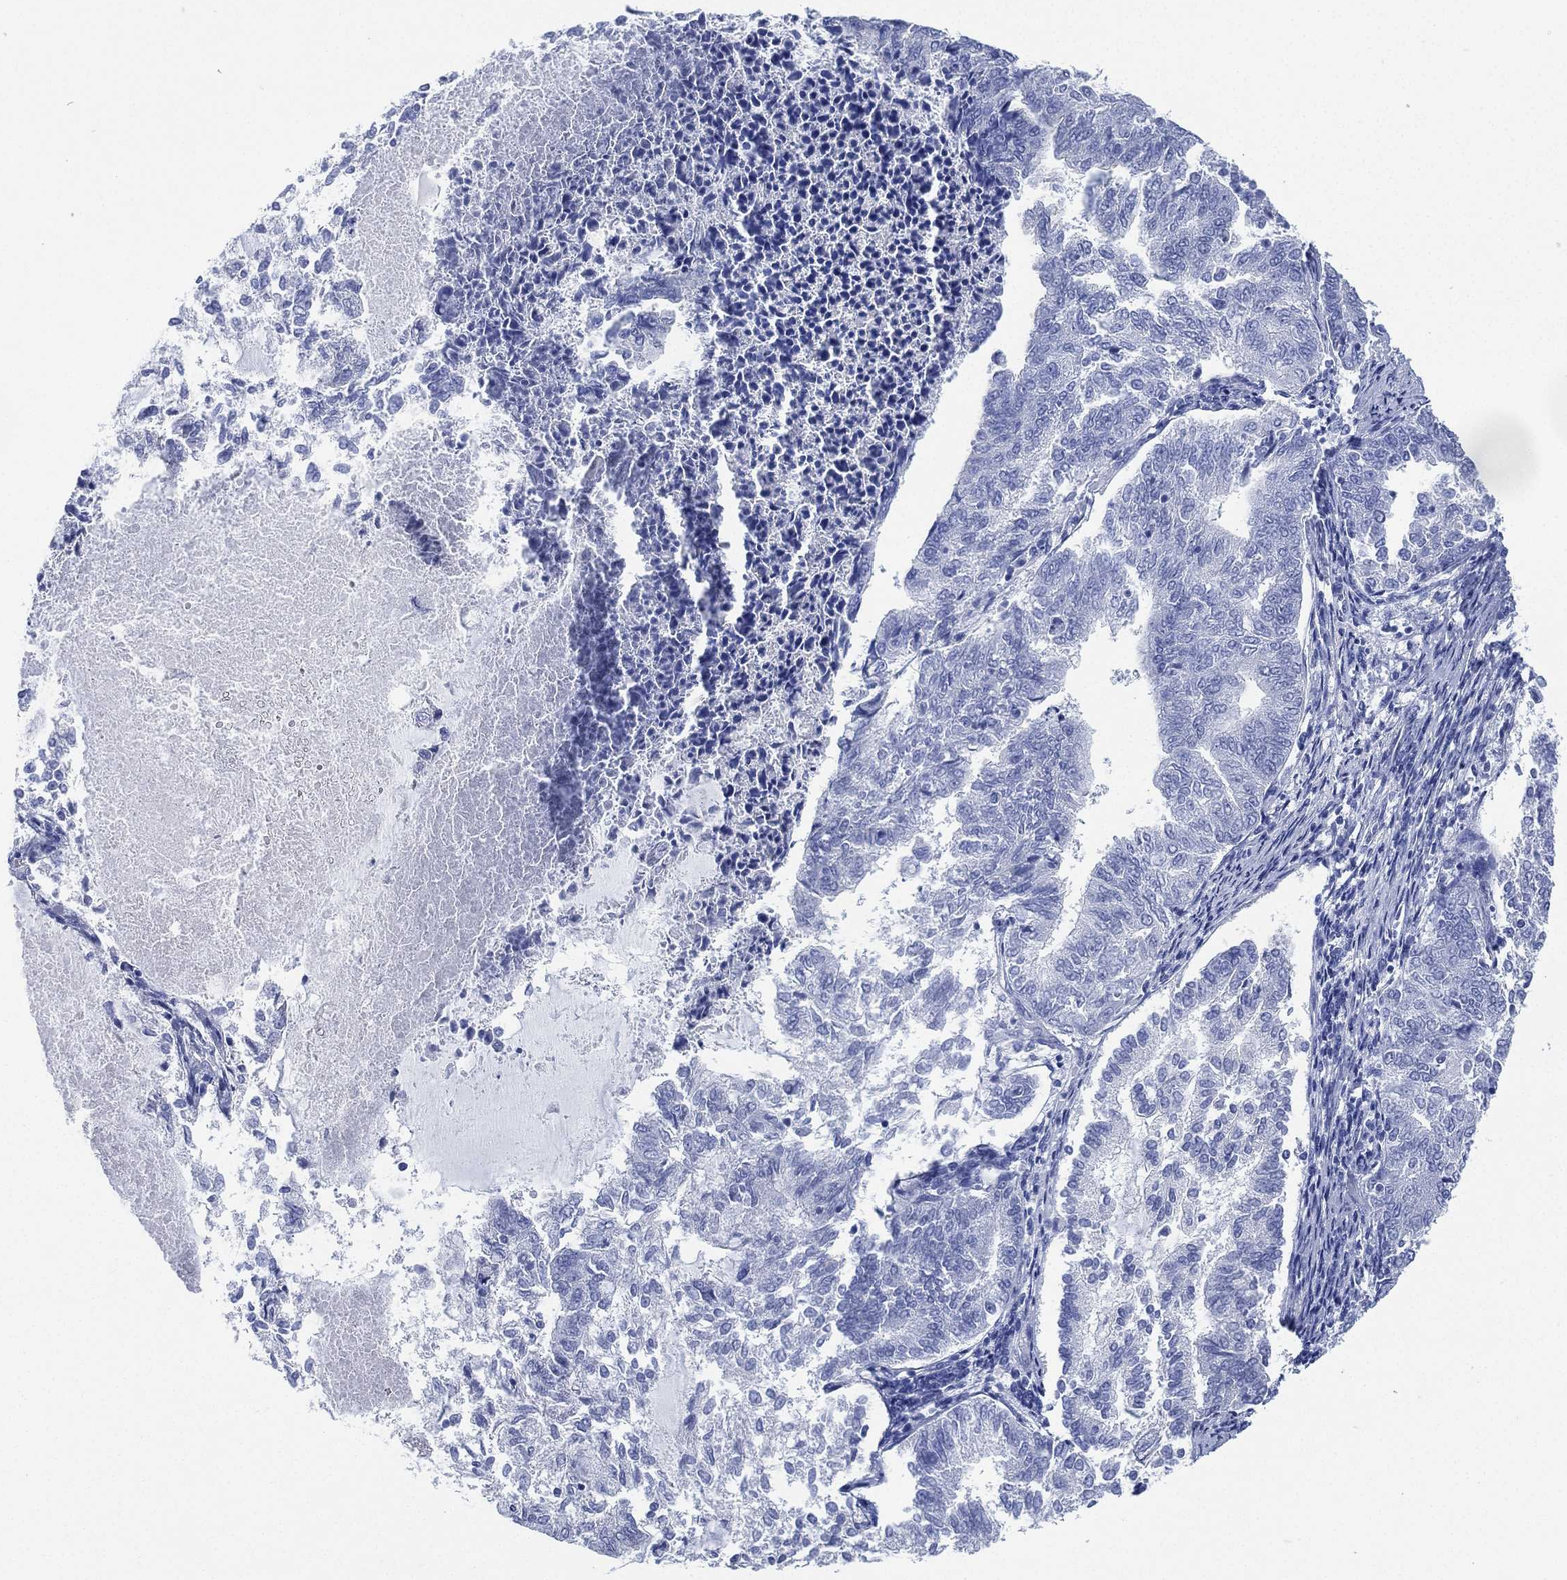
{"staining": {"intensity": "negative", "quantity": "none", "location": "none"}, "tissue": "endometrial cancer", "cell_type": "Tumor cells", "image_type": "cancer", "snomed": [{"axis": "morphology", "description": "Adenocarcinoma, NOS"}, {"axis": "topography", "description": "Endometrium"}], "caption": "IHC photomicrograph of neoplastic tissue: human endometrial adenocarcinoma stained with DAB (3,3'-diaminobenzidine) displays no significant protein staining in tumor cells.", "gene": "CCDC70", "patient": {"sex": "female", "age": 65}}